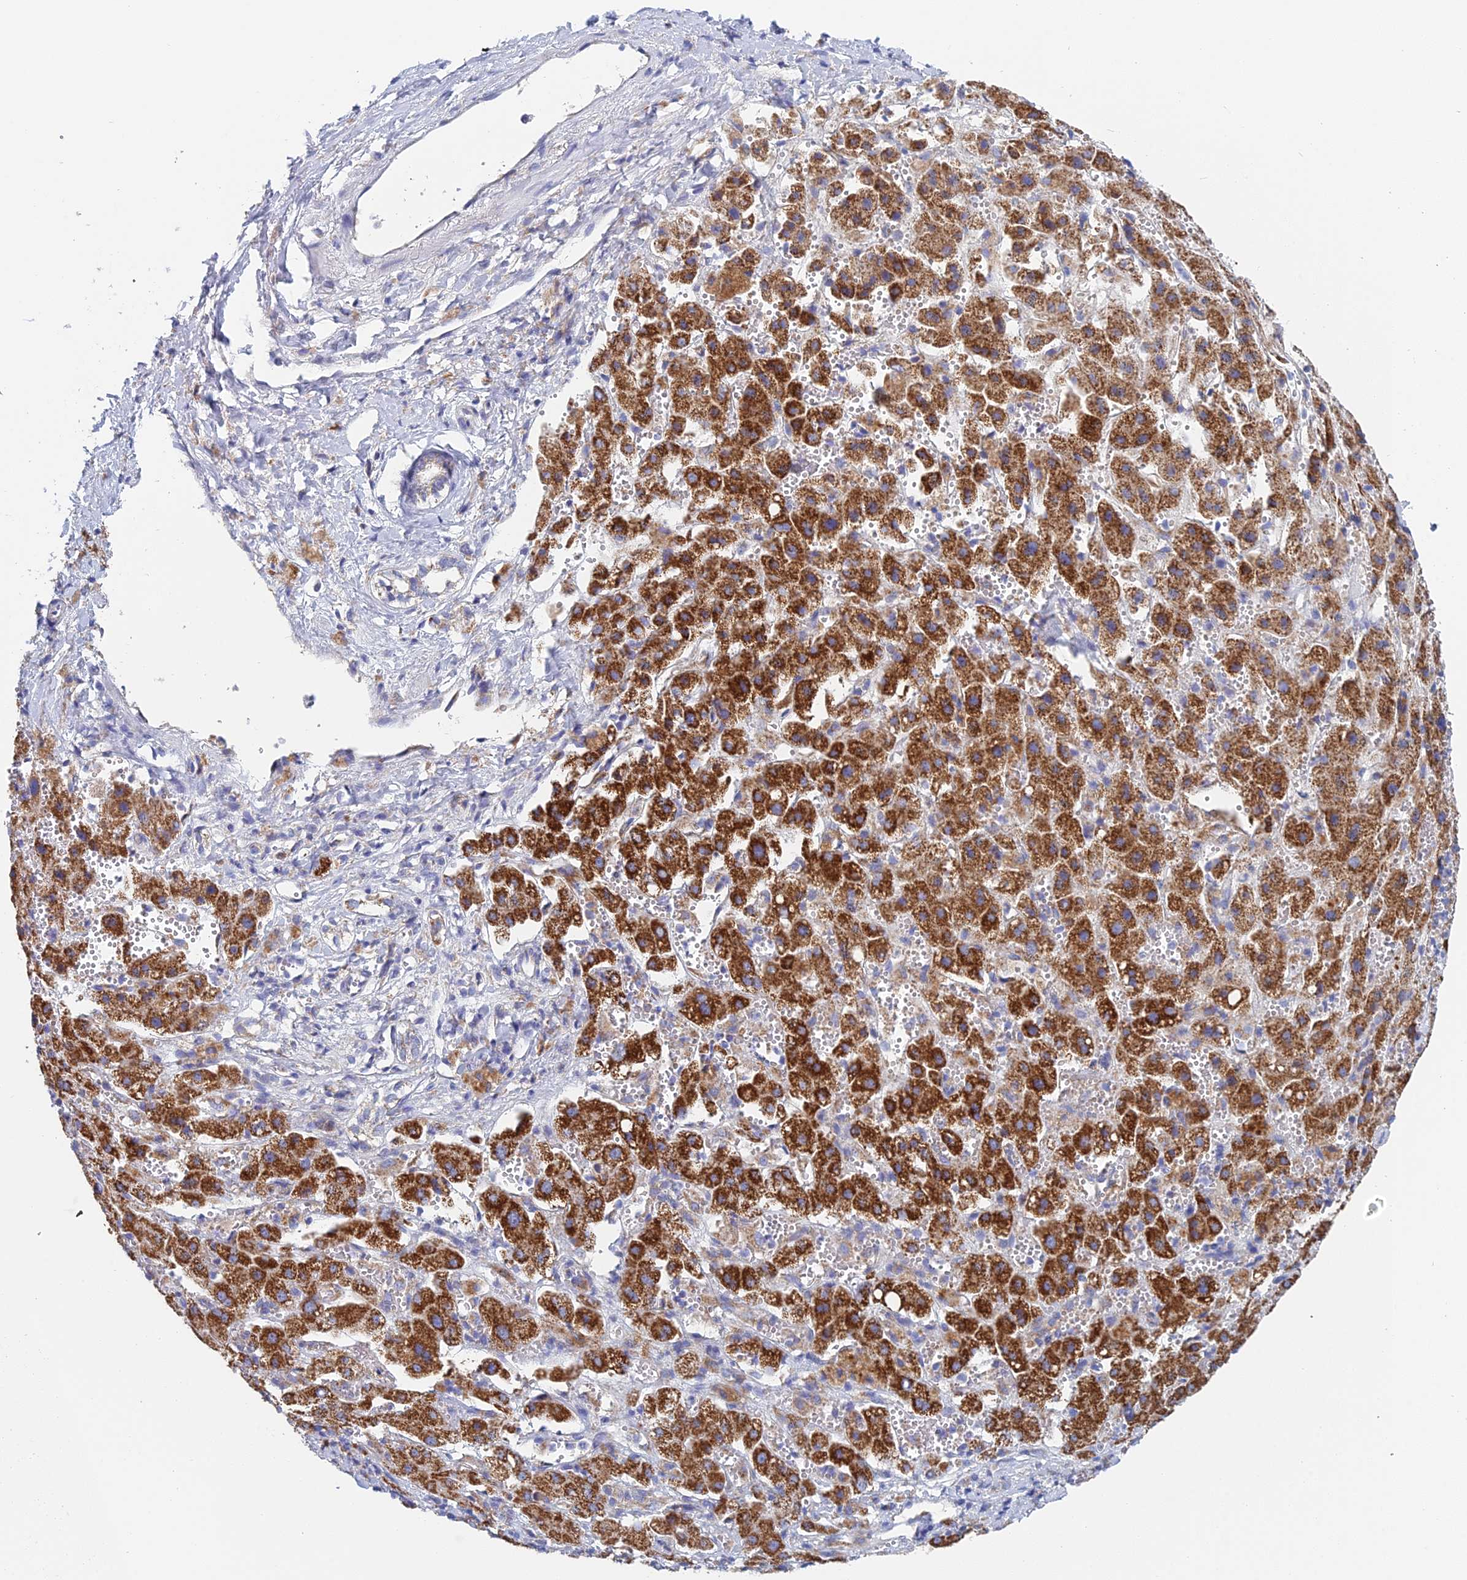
{"staining": {"intensity": "strong", "quantity": "25%-75%", "location": "cytoplasmic/membranous"}, "tissue": "liver cancer", "cell_type": "Tumor cells", "image_type": "cancer", "snomed": [{"axis": "morphology", "description": "Carcinoma, Hepatocellular, NOS"}, {"axis": "topography", "description": "Liver"}], "caption": "Tumor cells reveal strong cytoplasmic/membranous staining in approximately 25%-75% of cells in liver hepatocellular carcinoma.", "gene": "CRACR2B", "patient": {"sex": "female", "age": 58}}